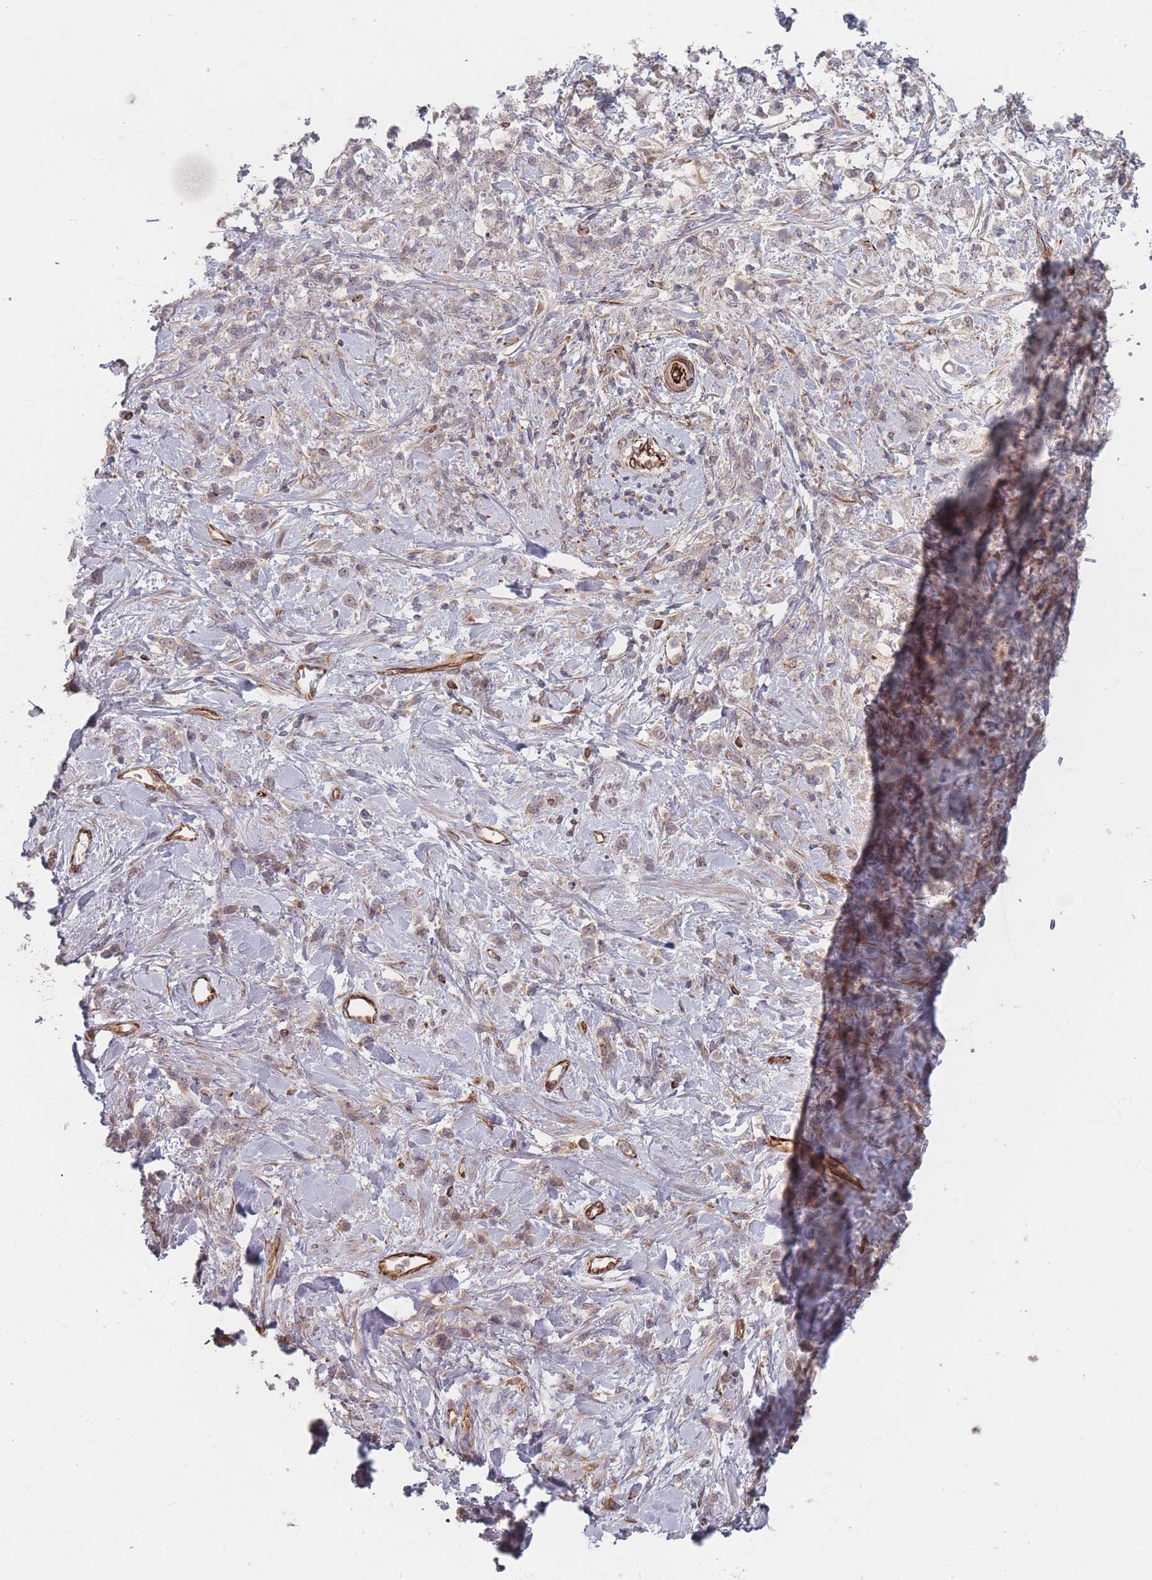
{"staining": {"intensity": "negative", "quantity": "none", "location": "none"}, "tissue": "stomach cancer", "cell_type": "Tumor cells", "image_type": "cancer", "snomed": [{"axis": "morphology", "description": "Adenocarcinoma, NOS"}, {"axis": "topography", "description": "Stomach"}], "caption": "This histopathology image is of adenocarcinoma (stomach) stained with immunohistochemistry (IHC) to label a protein in brown with the nuclei are counter-stained blue. There is no staining in tumor cells.", "gene": "EEF1AKMT2", "patient": {"sex": "female", "age": 60}}